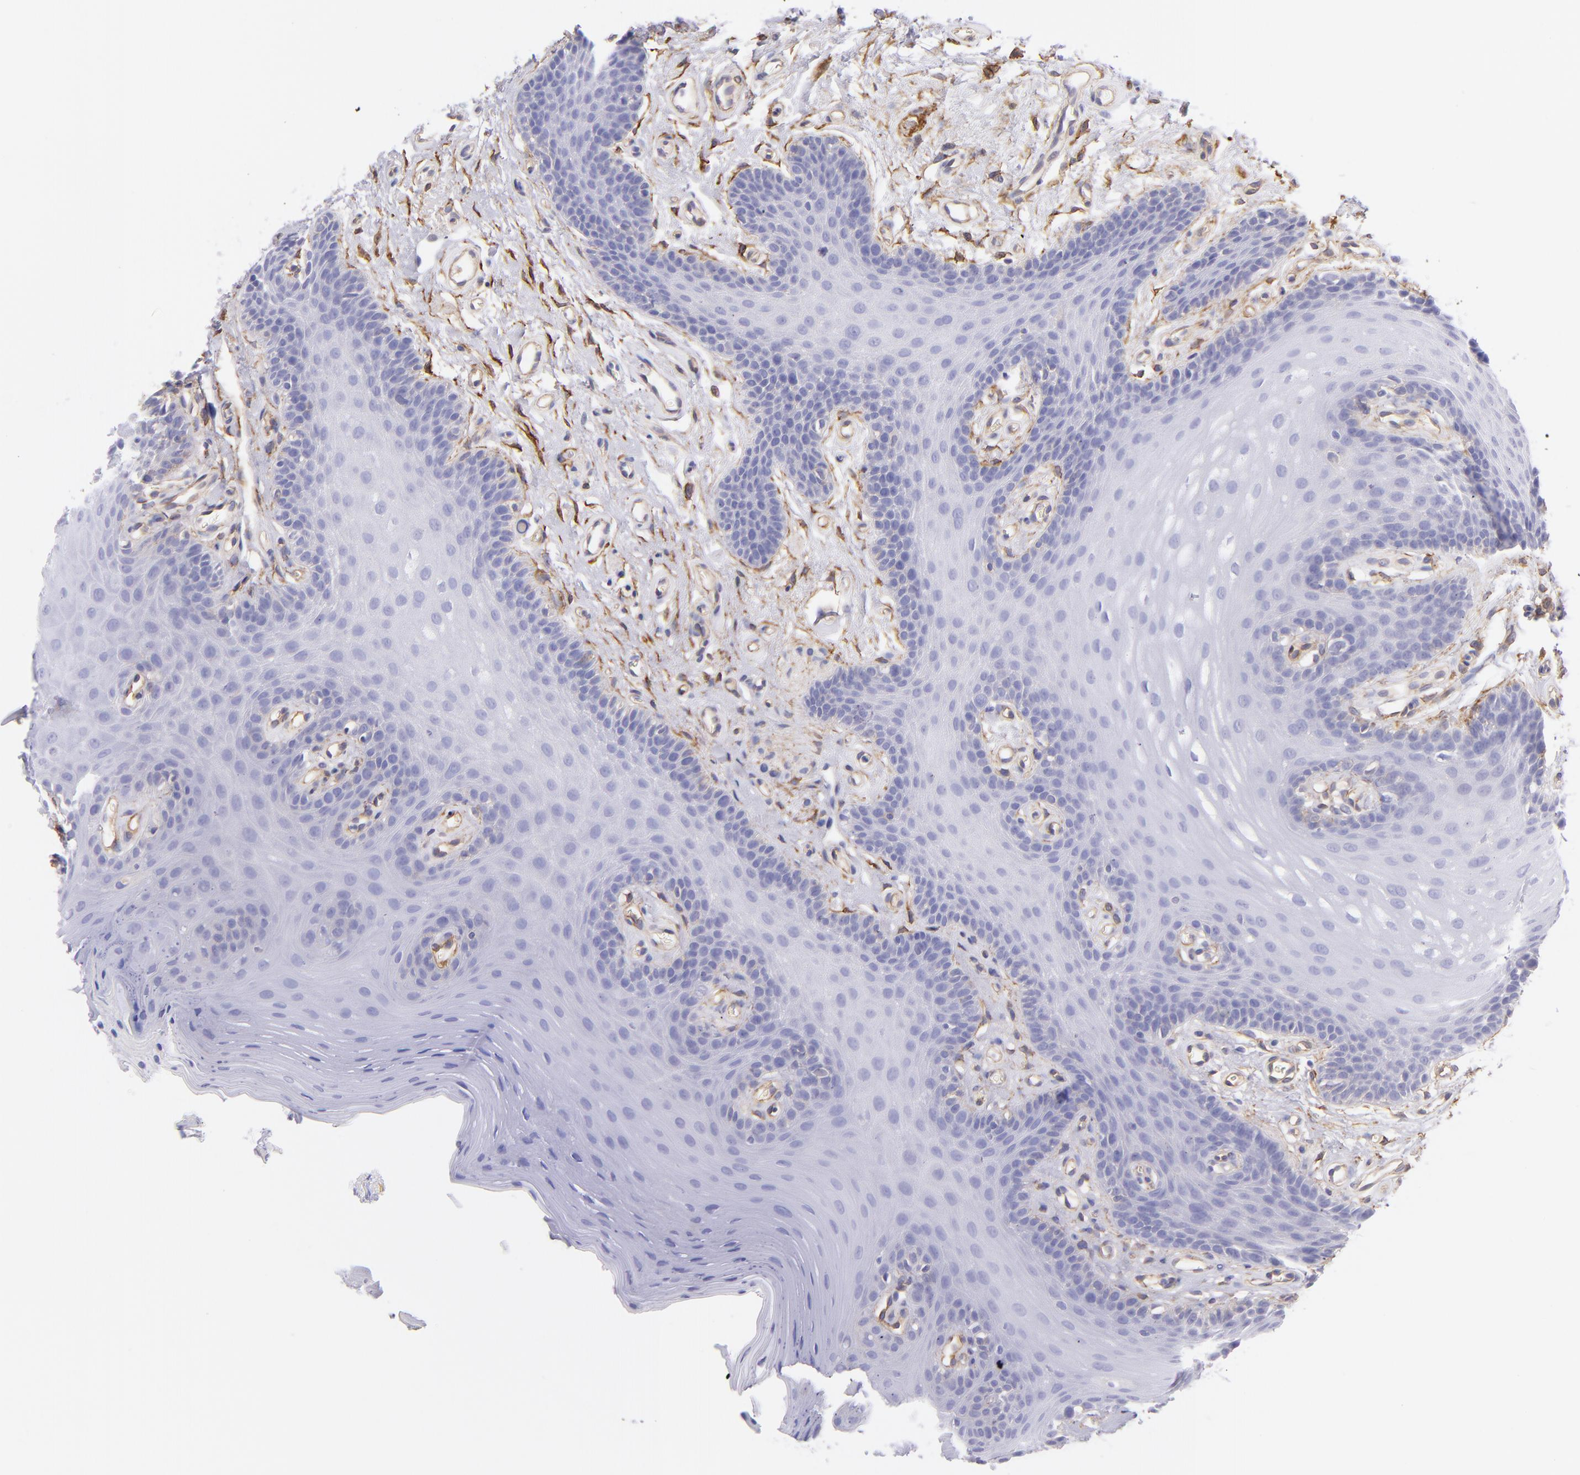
{"staining": {"intensity": "negative", "quantity": "none", "location": "none"}, "tissue": "oral mucosa", "cell_type": "Squamous epithelial cells", "image_type": "normal", "snomed": [{"axis": "morphology", "description": "Normal tissue, NOS"}, {"axis": "topography", "description": "Oral tissue"}], "caption": "Human oral mucosa stained for a protein using immunohistochemistry shows no expression in squamous epithelial cells.", "gene": "CD81", "patient": {"sex": "male", "age": 62}}